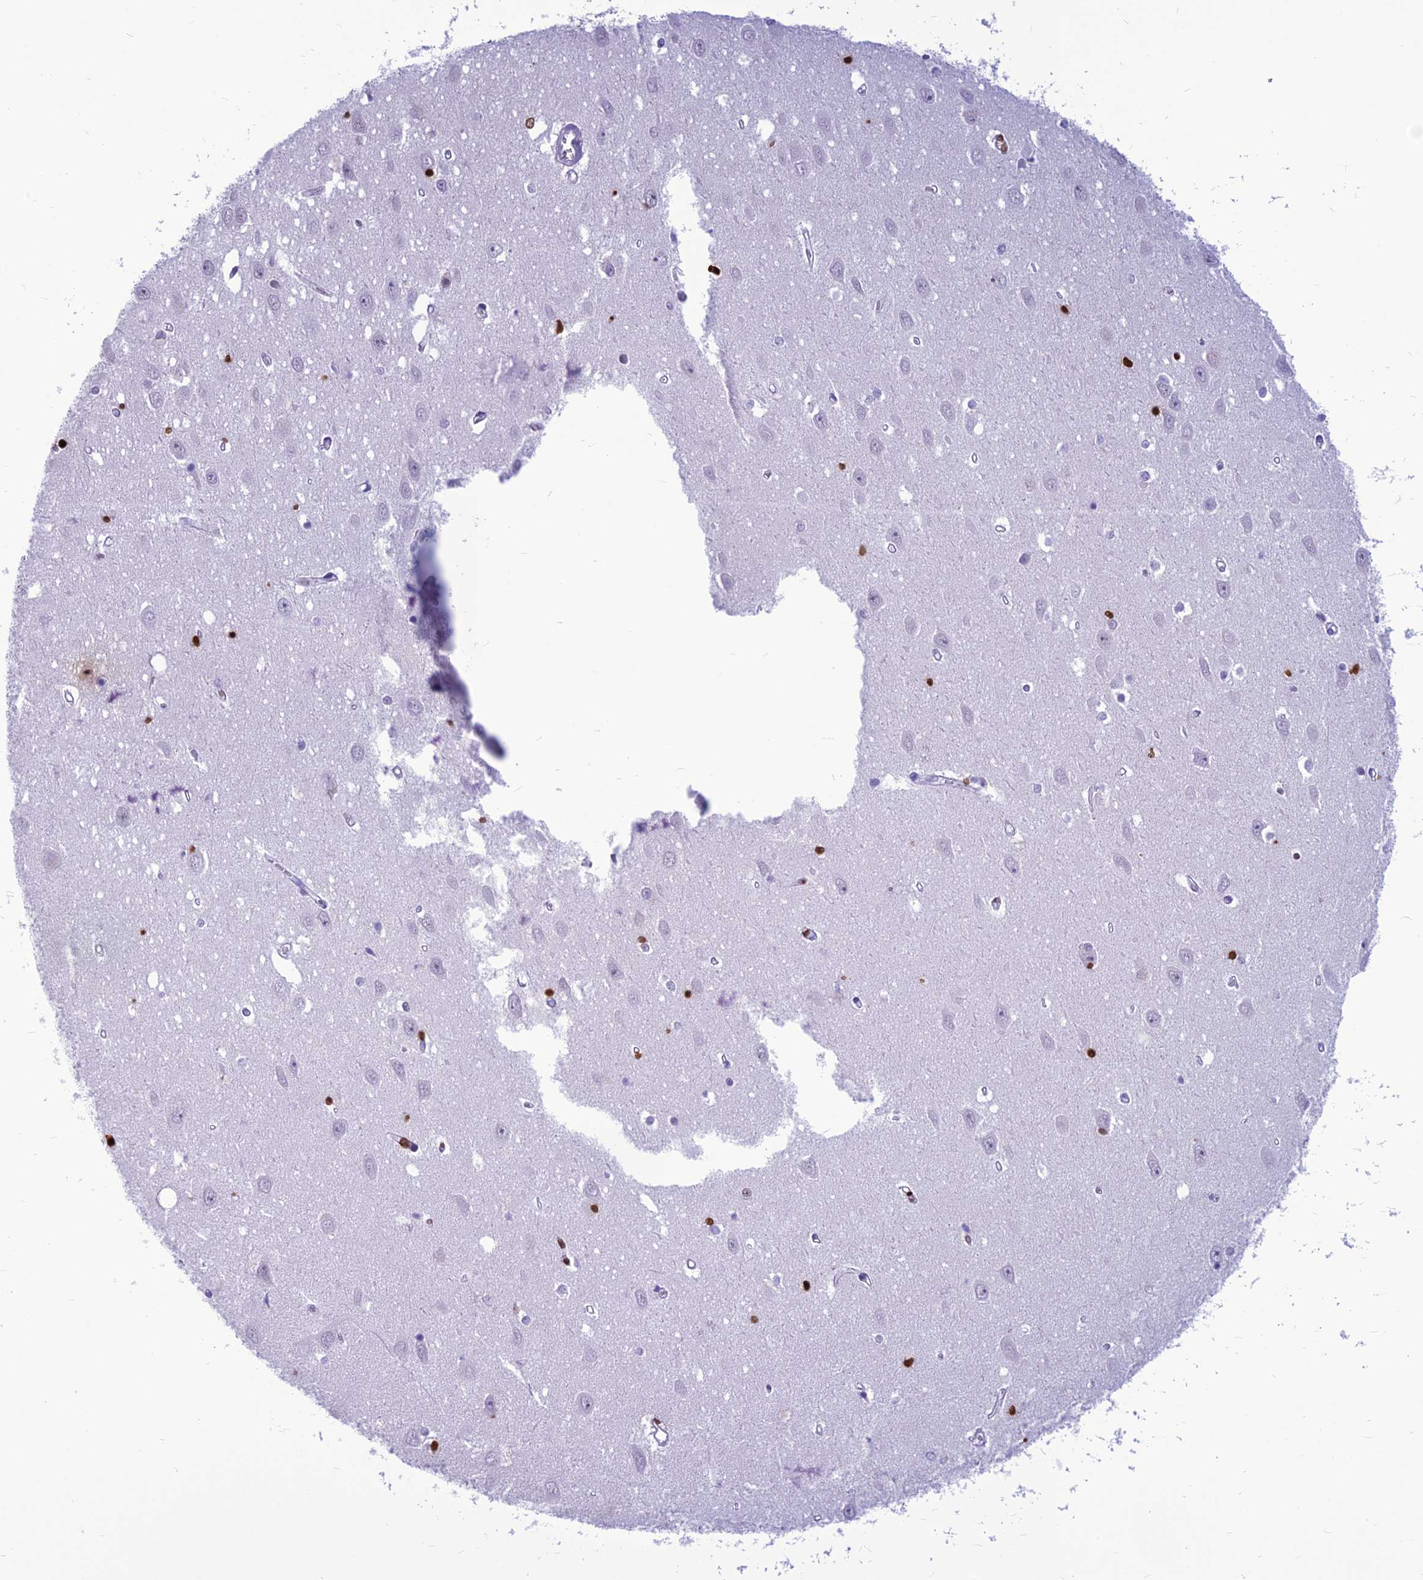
{"staining": {"intensity": "strong", "quantity": "<25%", "location": "nuclear"}, "tissue": "hippocampus", "cell_type": "Glial cells", "image_type": "normal", "snomed": [{"axis": "morphology", "description": "Normal tissue, NOS"}, {"axis": "topography", "description": "Hippocampus"}], "caption": "DAB (3,3'-diaminobenzidine) immunohistochemical staining of normal human hippocampus shows strong nuclear protein positivity in approximately <25% of glial cells.", "gene": "AKAP17A", "patient": {"sex": "female", "age": 64}}